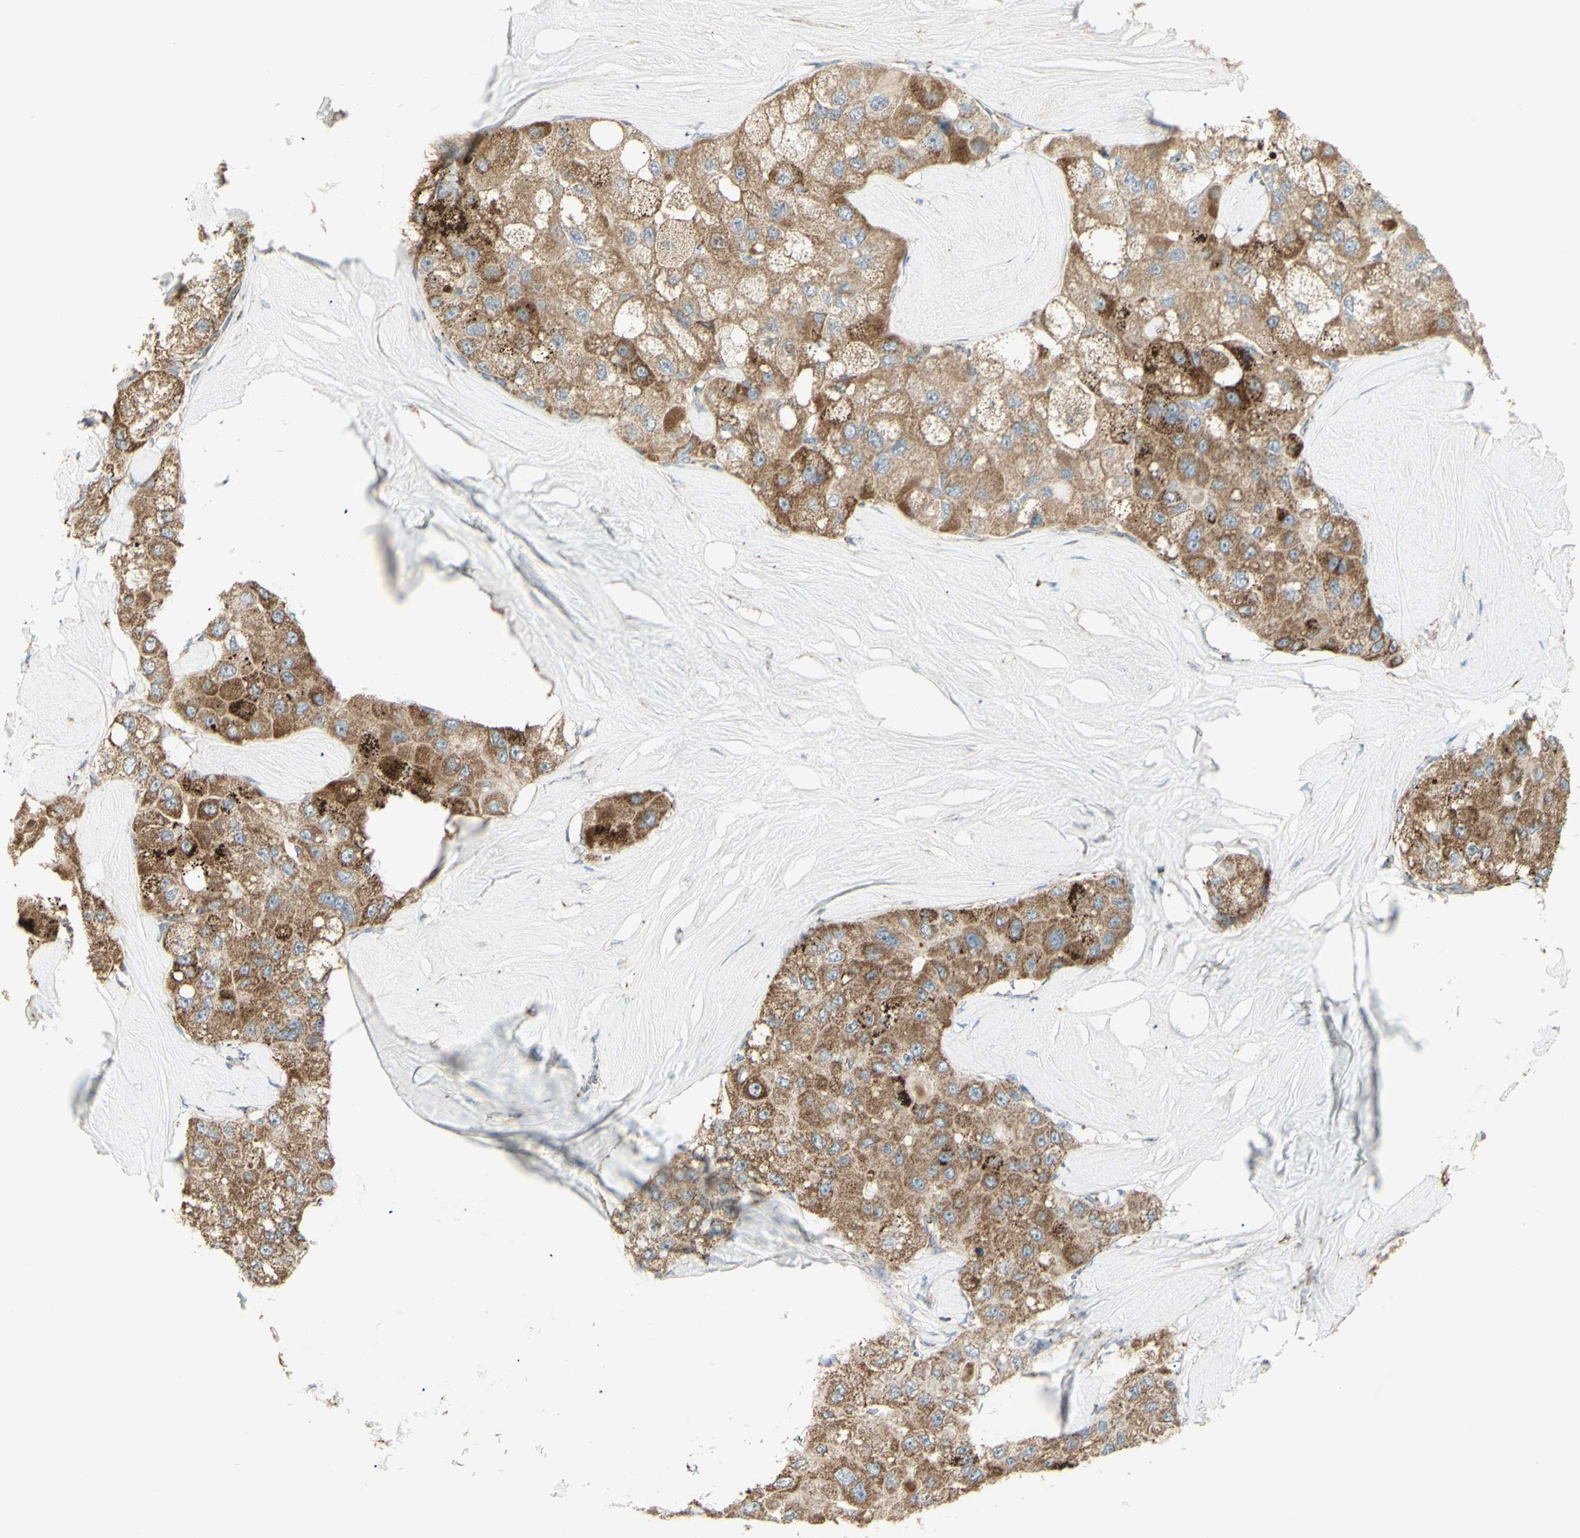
{"staining": {"intensity": "moderate", "quantity": ">75%", "location": "cytoplasmic/membranous"}, "tissue": "liver cancer", "cell_type": "Tumor cells", "image_type": "cancer", "snomed": [{"axis": "morphology", "description": "Carcinoma, Hepatocellular, NOS"}, {"axis": "topography", "description": "Liver"}], "caption": "Human liver hepatocellular carcinoma stained with a protein marker reveals moderate staining in tumor cells.", "gene": "LETM1", "patient": {"sex": "male", "age": 80}}